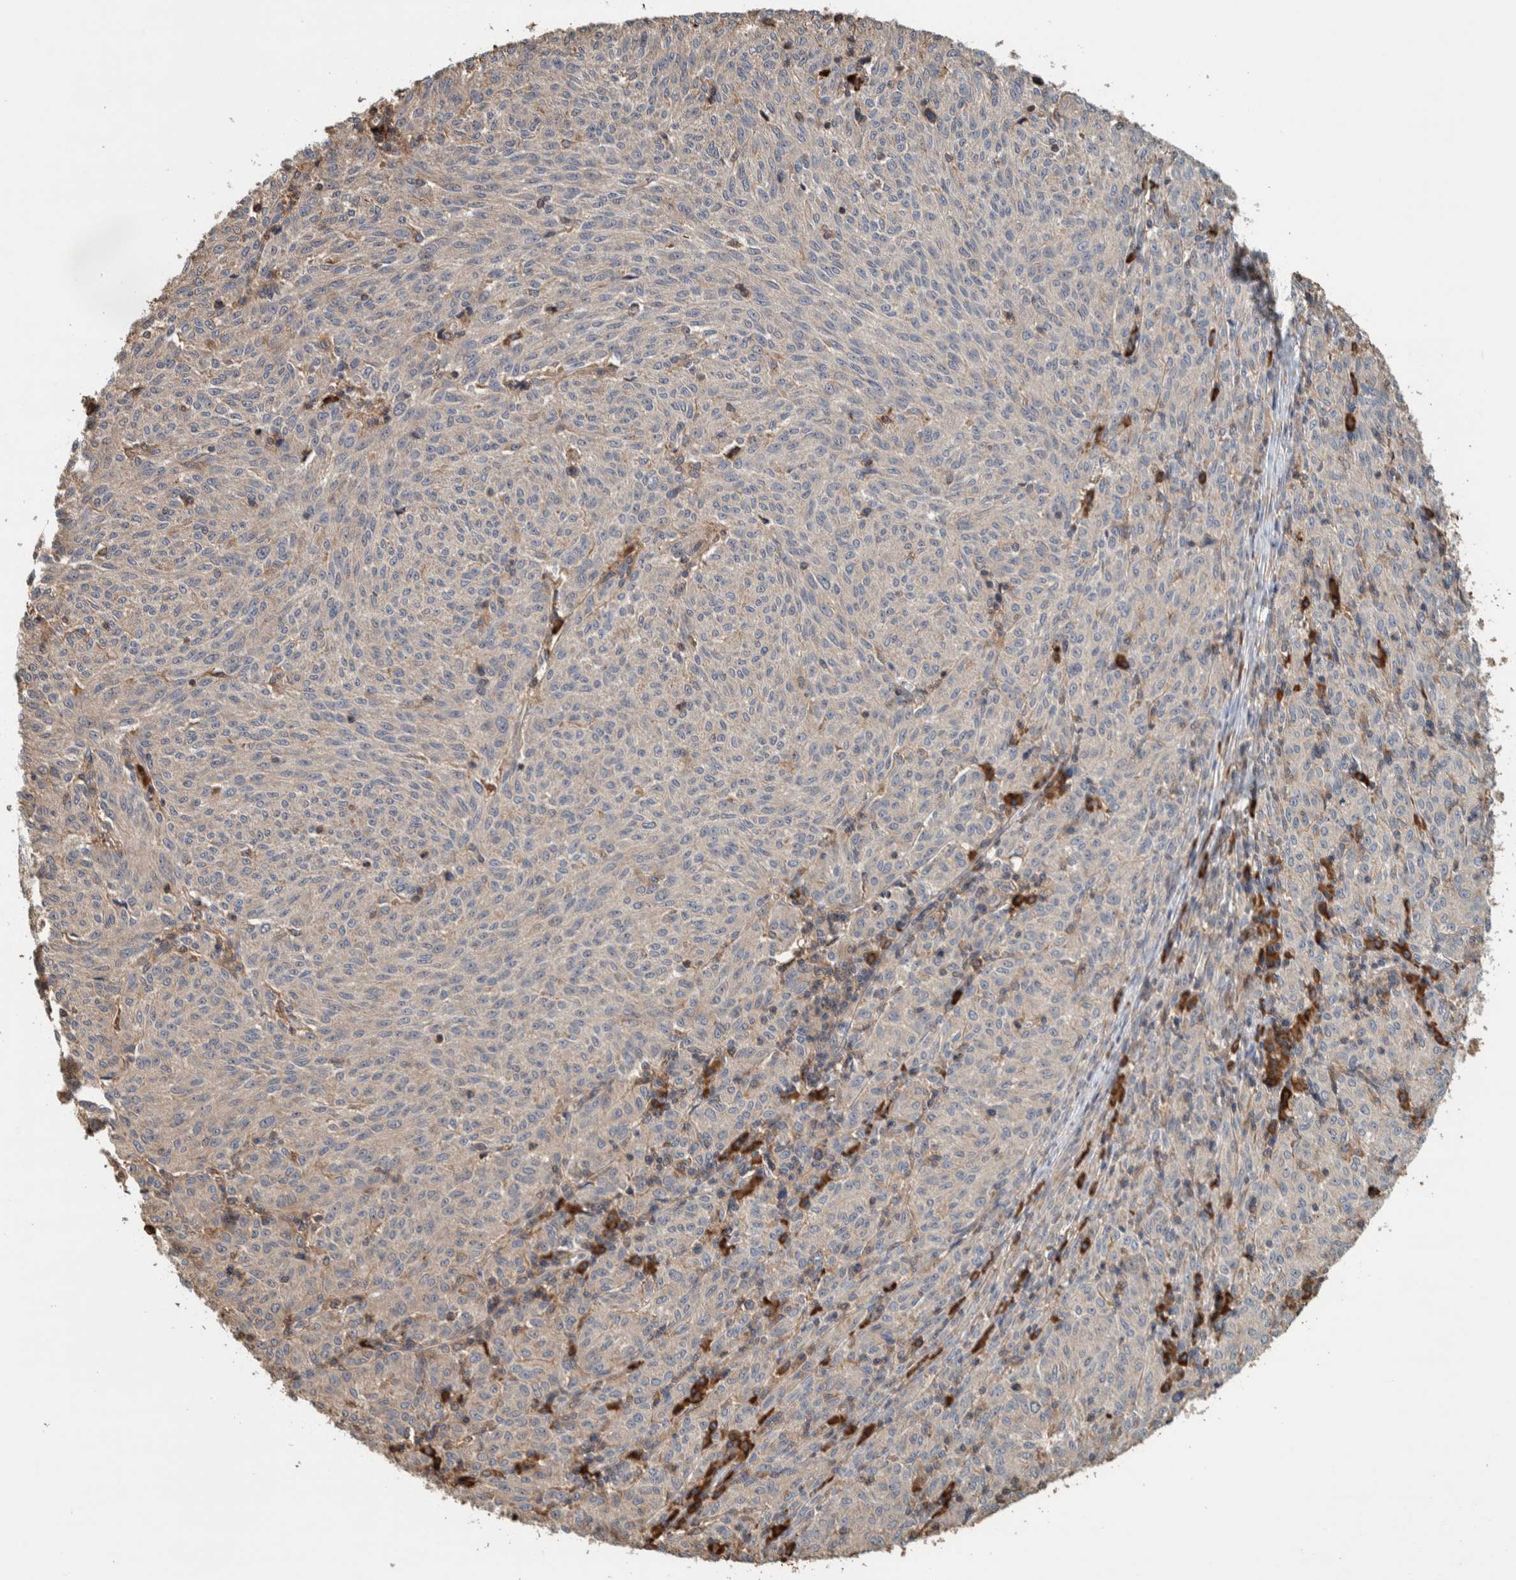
{"staining": {"intensity": "negative", "quantity": "none", "location": "none"}, "tissue": "melanoma", "cell_type": "Tumor cells", "image_type": "cancer", "snomed": [{"axis": "morphology", "description": "Malignant melanoma, NOS"}, {"axis": "topography", "description": "Skin"}], "caption": "A photomicrograph of human malignant melanoma is negative for staining in tumor cells. The staining is performed using DAB (3,3'-diaminobenzidine) brown chromogen with nuclei counter-stained in using hematoxylin.", "gene": "PLA2G3", "patient": {"sex": "female", "age": 72}}